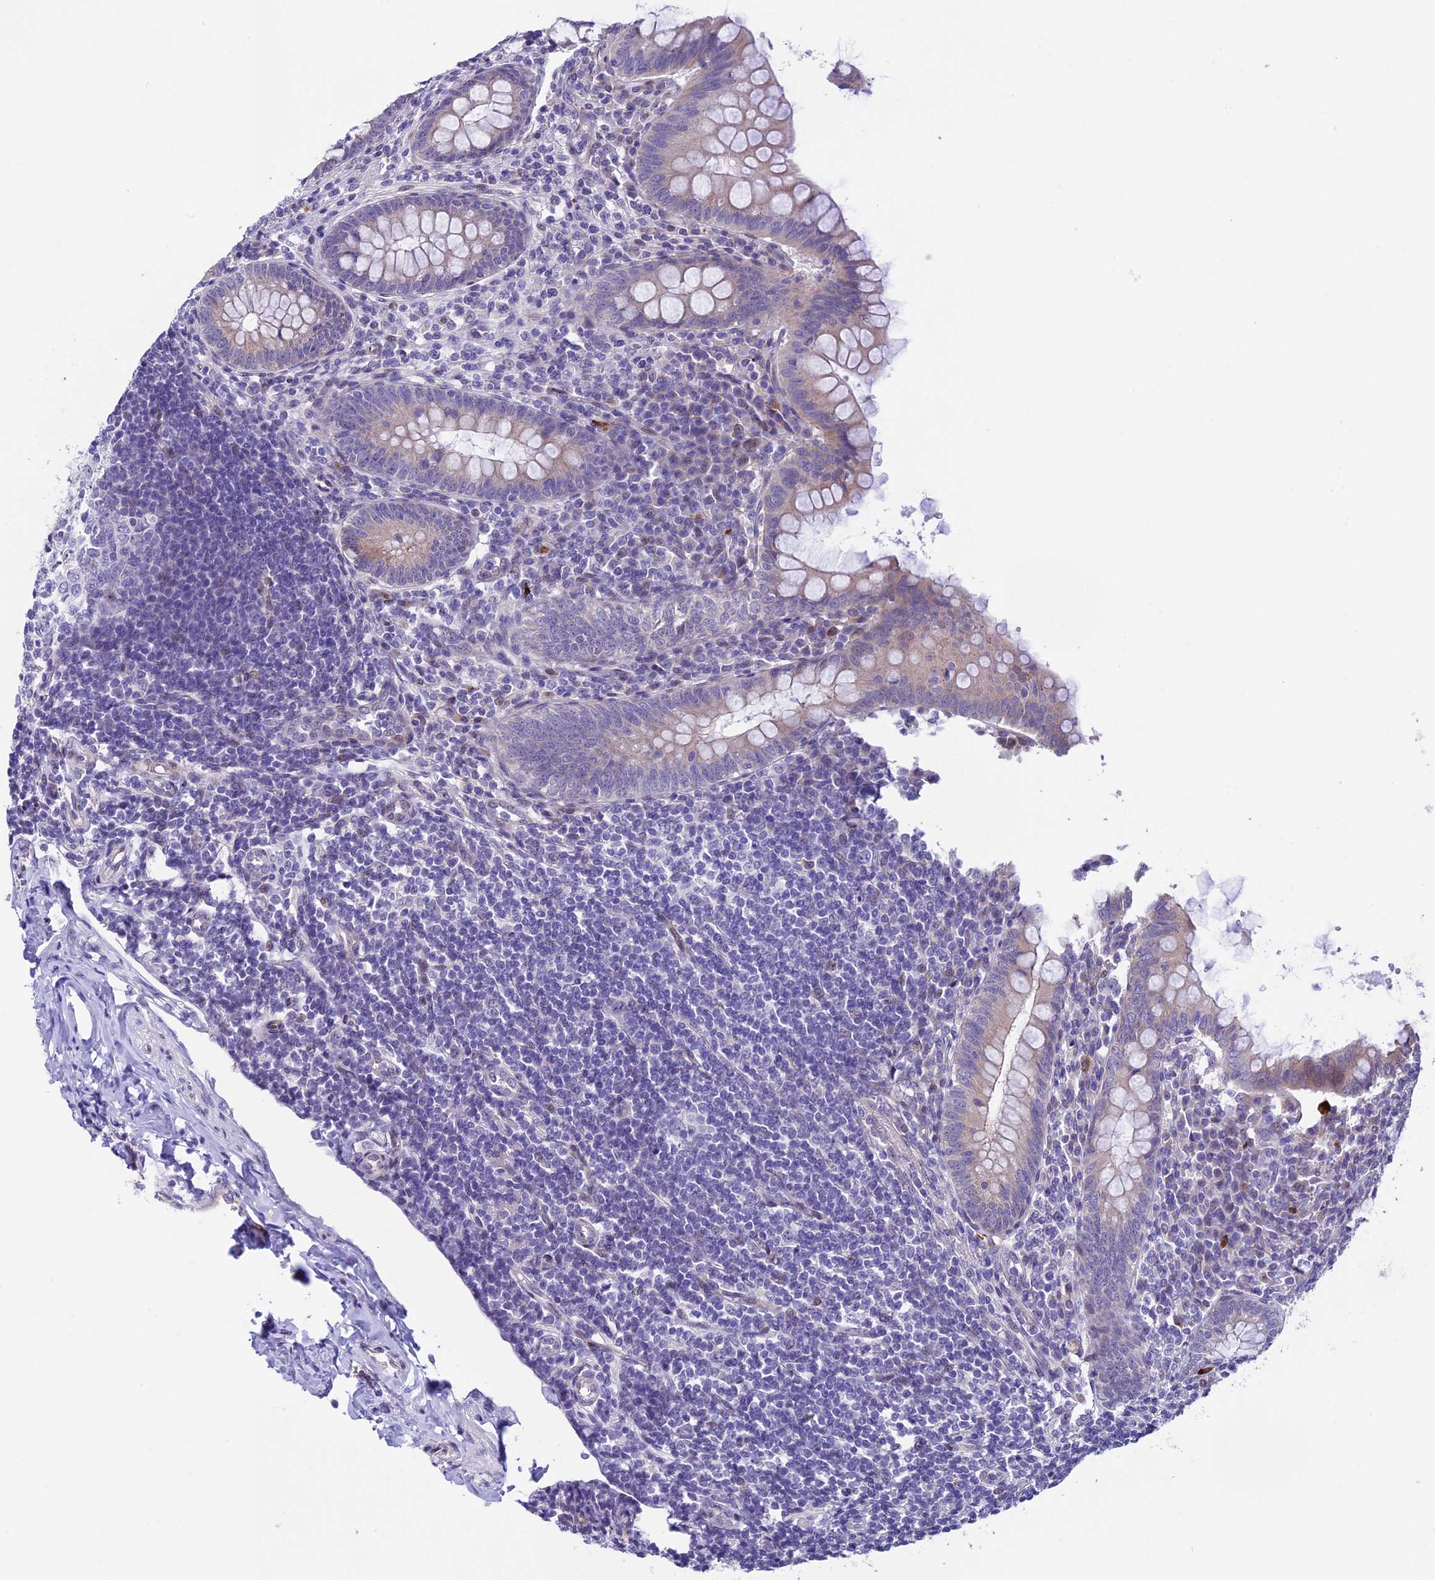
{"staining": {"intensity": "weak", "quantity": "<25%", "location": "cytoplasmic/membranous"}, "tissue": "appendix", "cell_type": "Glandular cells", "image_type": "normal", "snomed": [{"axis": "morphology", "description": "Normal tissue, NOS"}, {"axis": "topography", "description": "Appendix"}], "caption": "Immunohistochemistry (IHC) of unremarkable human appendix reveals no positivity in glandular cells. The staining is performed using DAB (3,3'-diaminobenzidine) brown chromogen with nuclei counter-stained in using hematoxylin.", "gene": "TMEM171", "patient": {"sex": "female", "age": 33}}